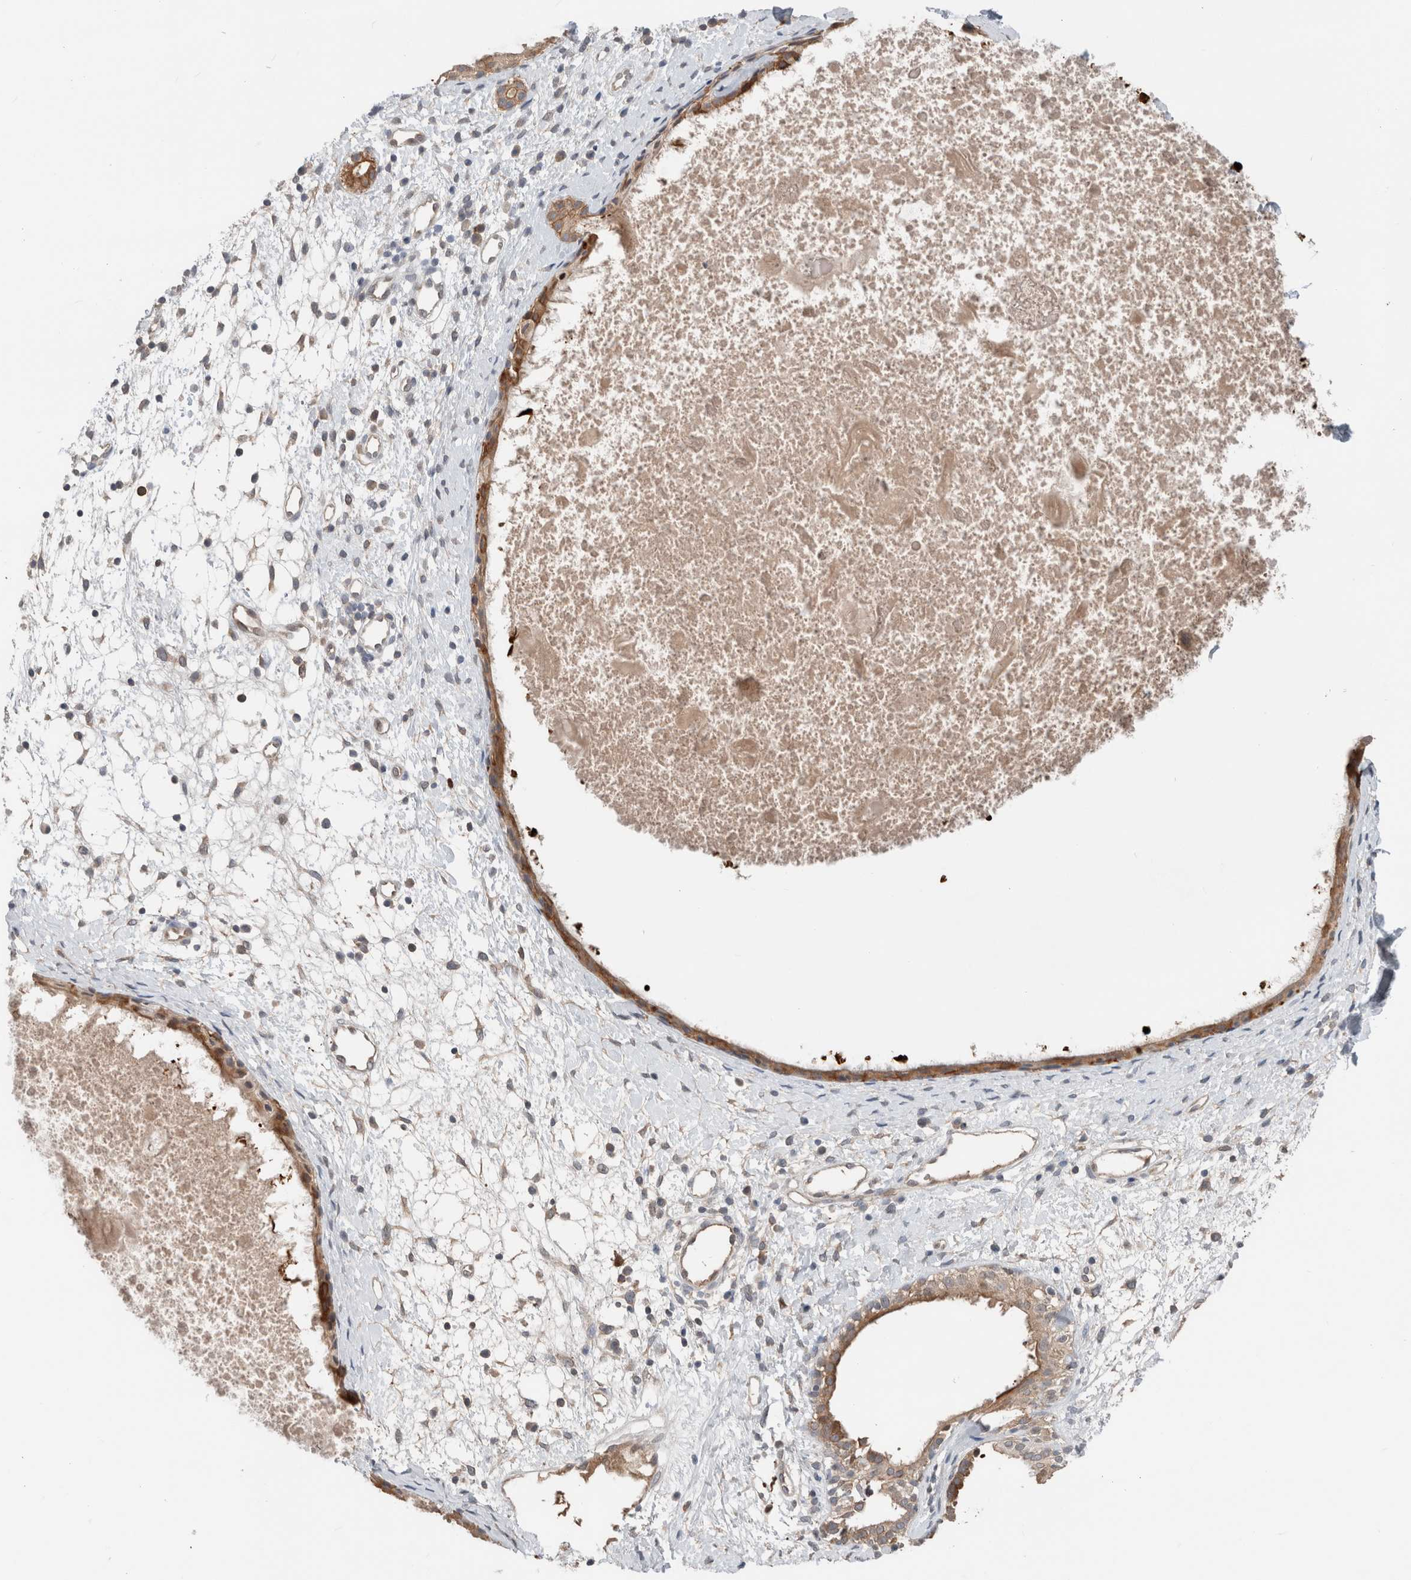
{"staining": {"intensity": "moderate", "quantity": ">75%", "location": "cytoplasmic/membranous"}, "tissue": "nasopharynx", "cell_type": "Respiratory epithelial cells", "image_type": "normal", "snomed": [{"axis": "morphology", "description": "Normal tissue, NOS"}, {"axis": "topography", "description": "Nasopharynx"}], "caption": "Protein staining by immunohistochemistry (IHC) shows moderate cytoplasmic/membranous expression in approximately >75% of respiratory epithelial cells in unremarkable nasopharynx. The protein of interest is shown in brown color, while the nuclei are stained blue.", "gene": "XPNPEP1", "patient": {"sex": "male", "age": 22}}